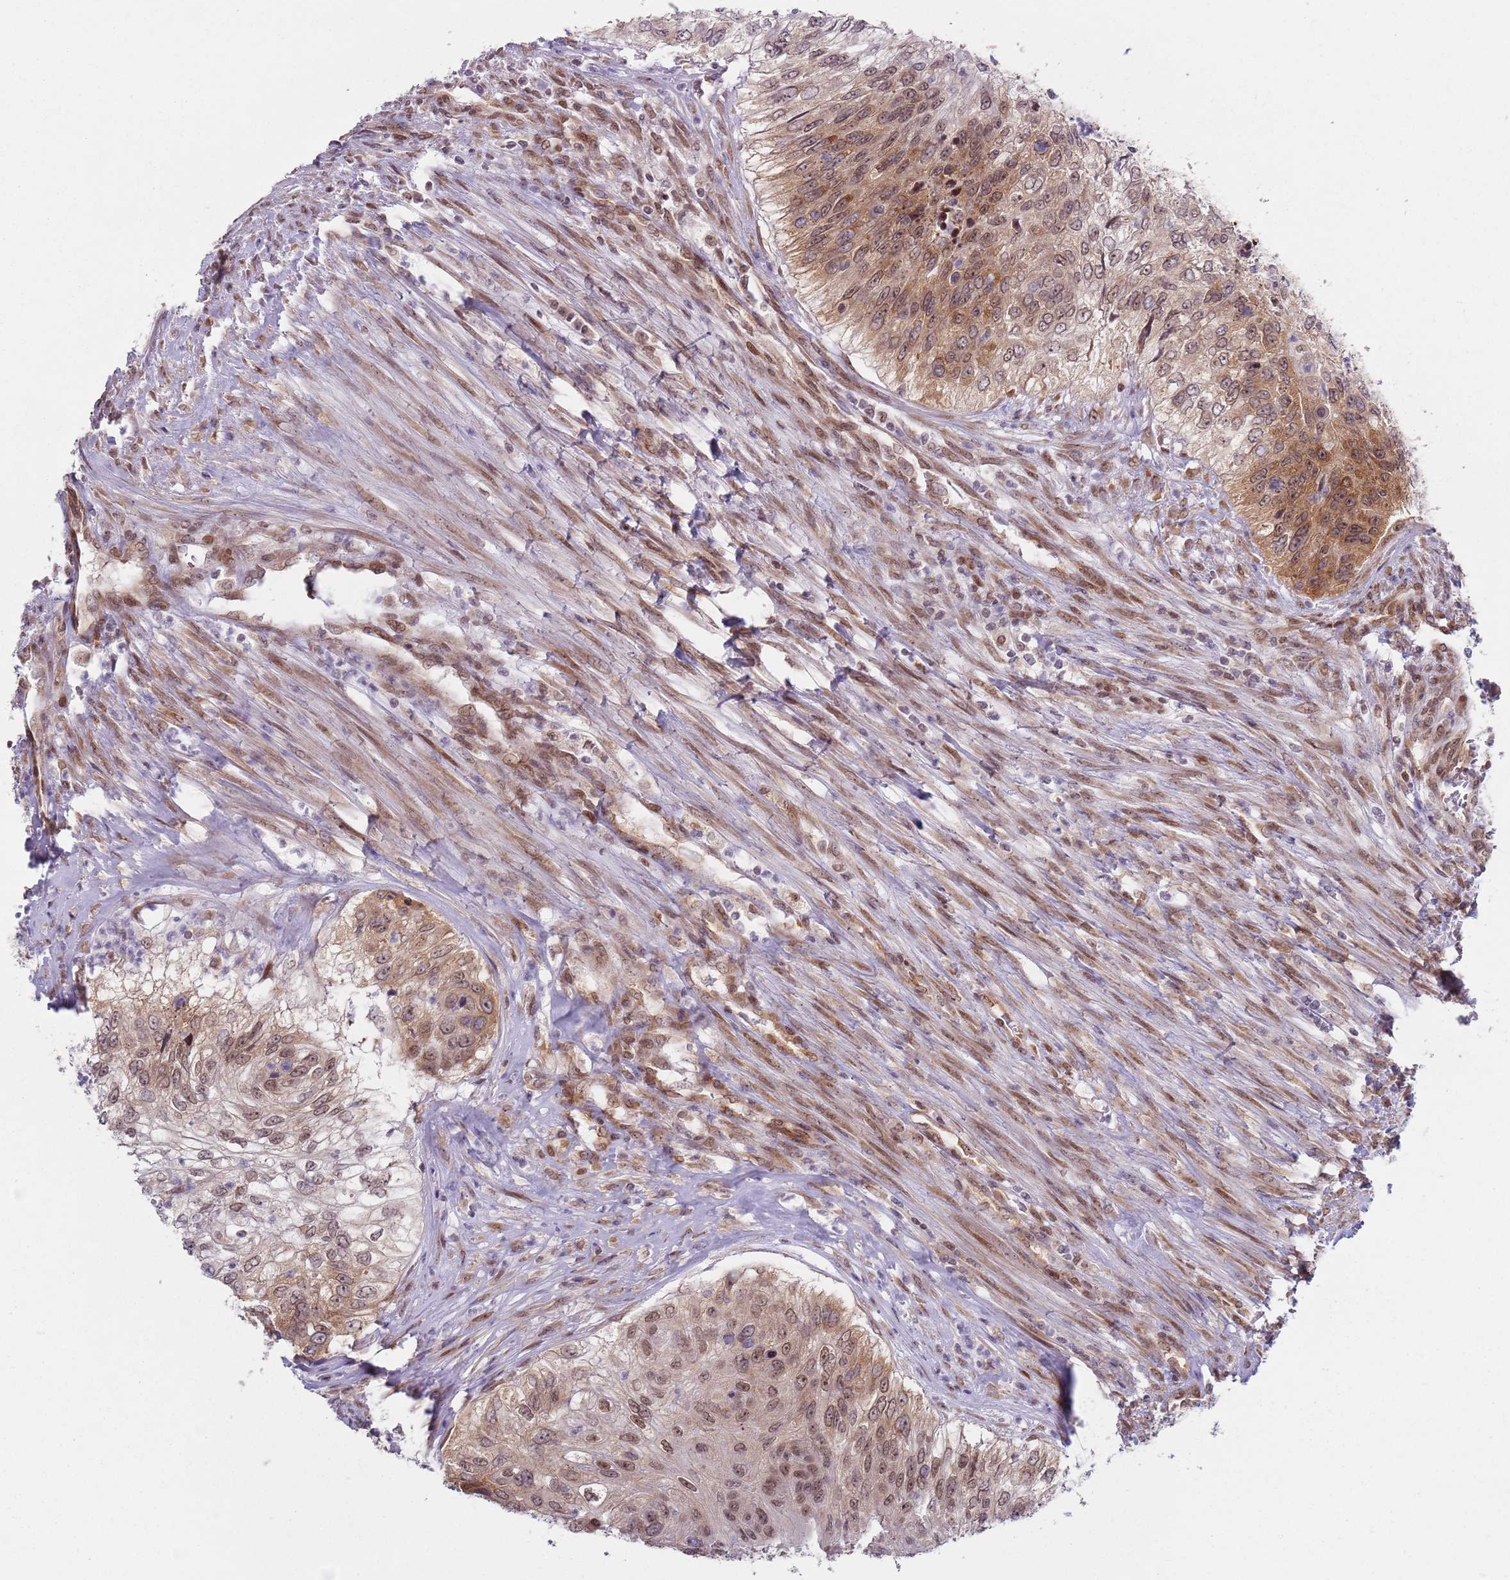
{"staining": {"intensity": "moderate", "quantity": ">75%", "location": "cytoplasmic/membranous,nuclear"}, "tissue": "urothelial cancer", "cell_type": "Tumor cells", "image_type": "cancer", "snomed": [{"axis": "morphology", "description": "Urothelial carcinoma, High grade"}, {"axis": "topography", "description": "Urinary bladder"}], "caption": "Urothelial cancer was stained to show a protein in brown. There is medium levels of moderate cytoplasmic/membranous and nuclear positivity in approximately >75% of tumor cells.", "gene": "SLC25A32", "patient": {"sex": "female", "age": 60}}